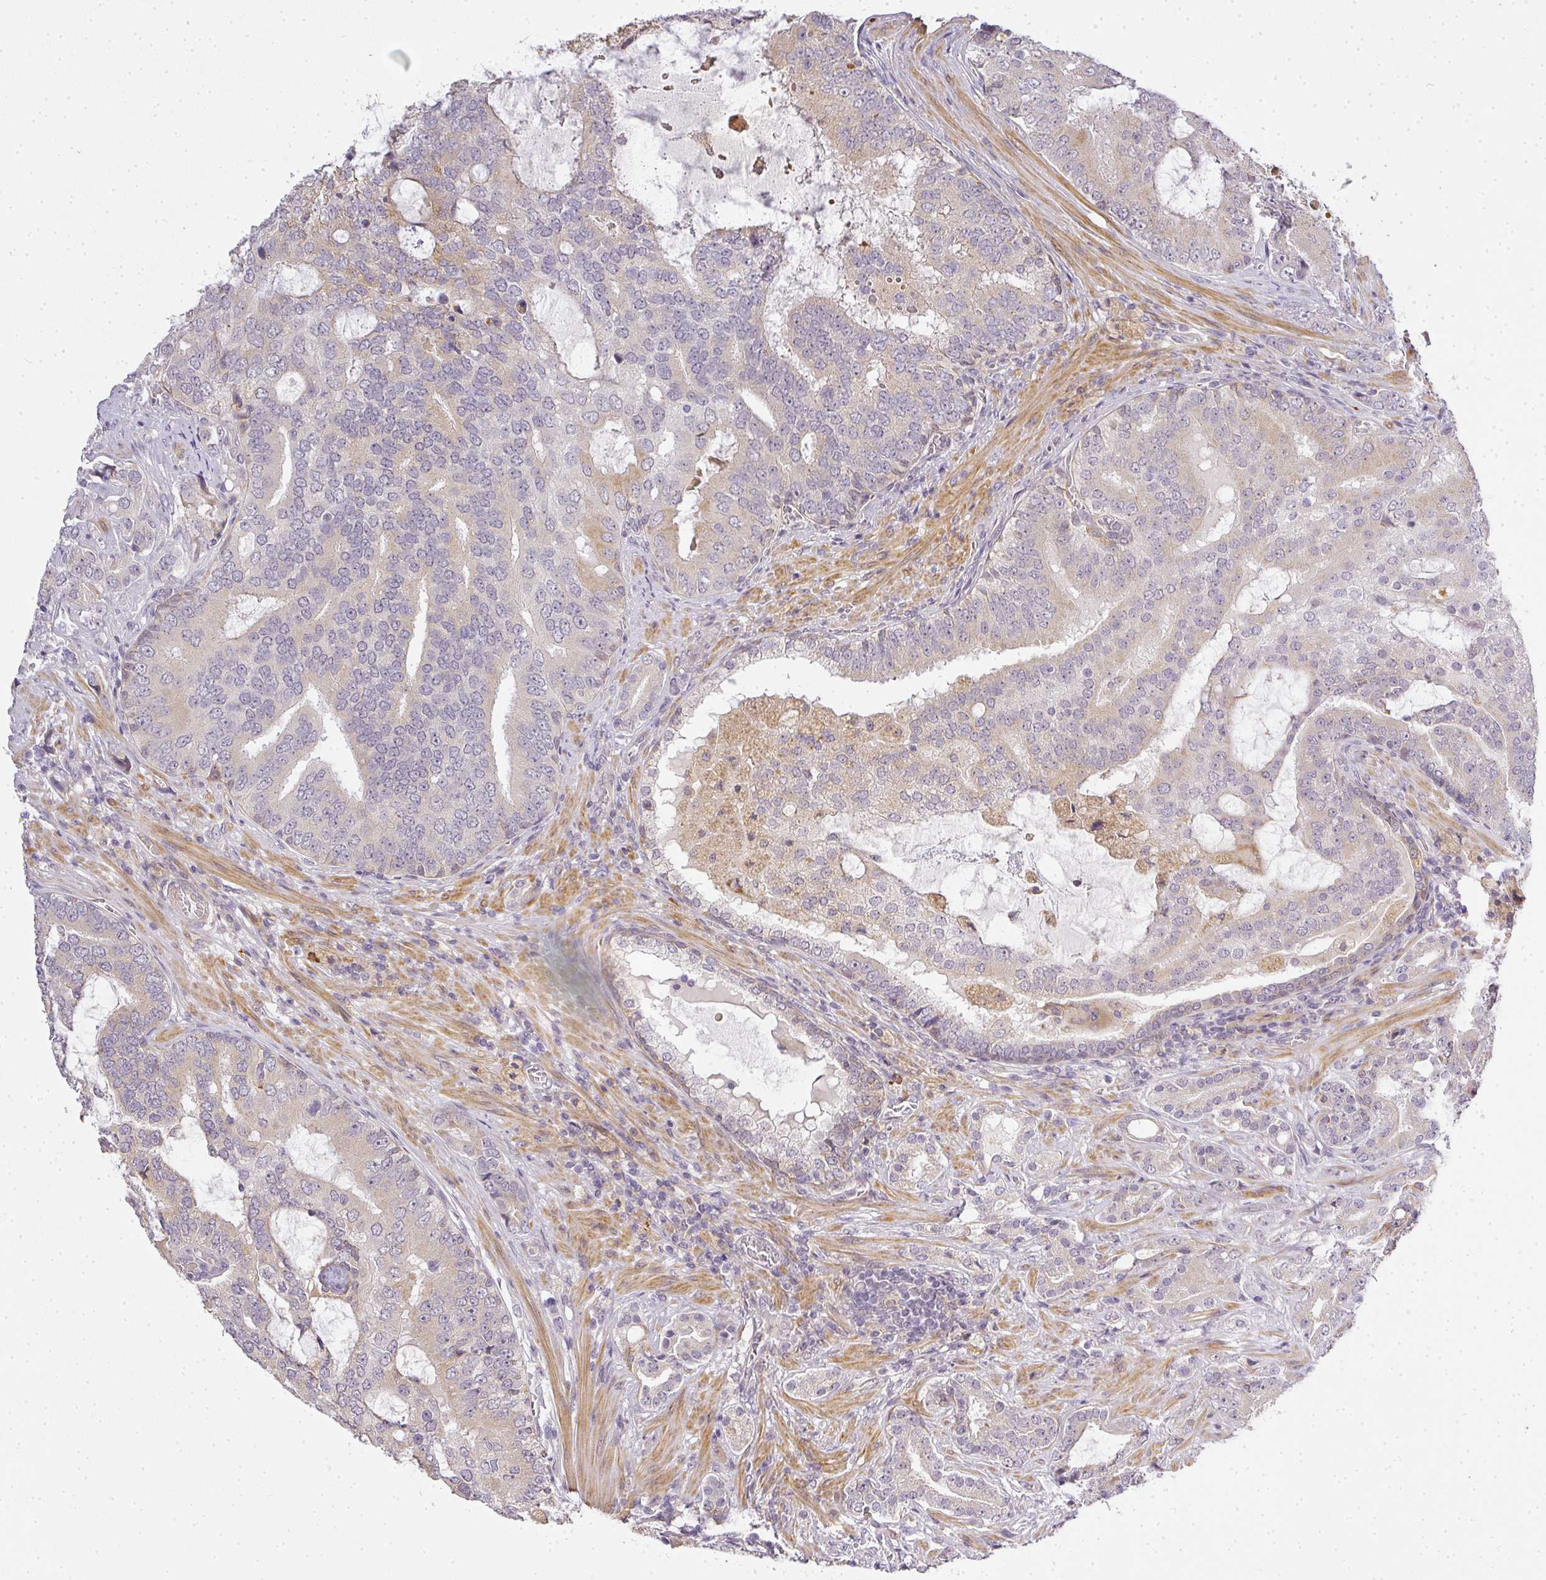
{"staining": {"intensity": "weak", "quantity": "<25%", "location": "cytoplasmic/membranous"}, "tissue": "prostate cancer", "cell_type": "Tumor cells", "image_type": "cancer", "snomed": [{"axis": "morphology", "description": "Adenocarcinoma, High grade"}, {"axis": "topography", "description": "Prostate"}], "caption": "A high-resolution image shows immunohistochemistry staining of prostate cancer, which reveals no significant positivity in tumor cells. Nuclei are stained in blue.", "gene": "MED19", "patient": {"sex": "male", "age": 55}}